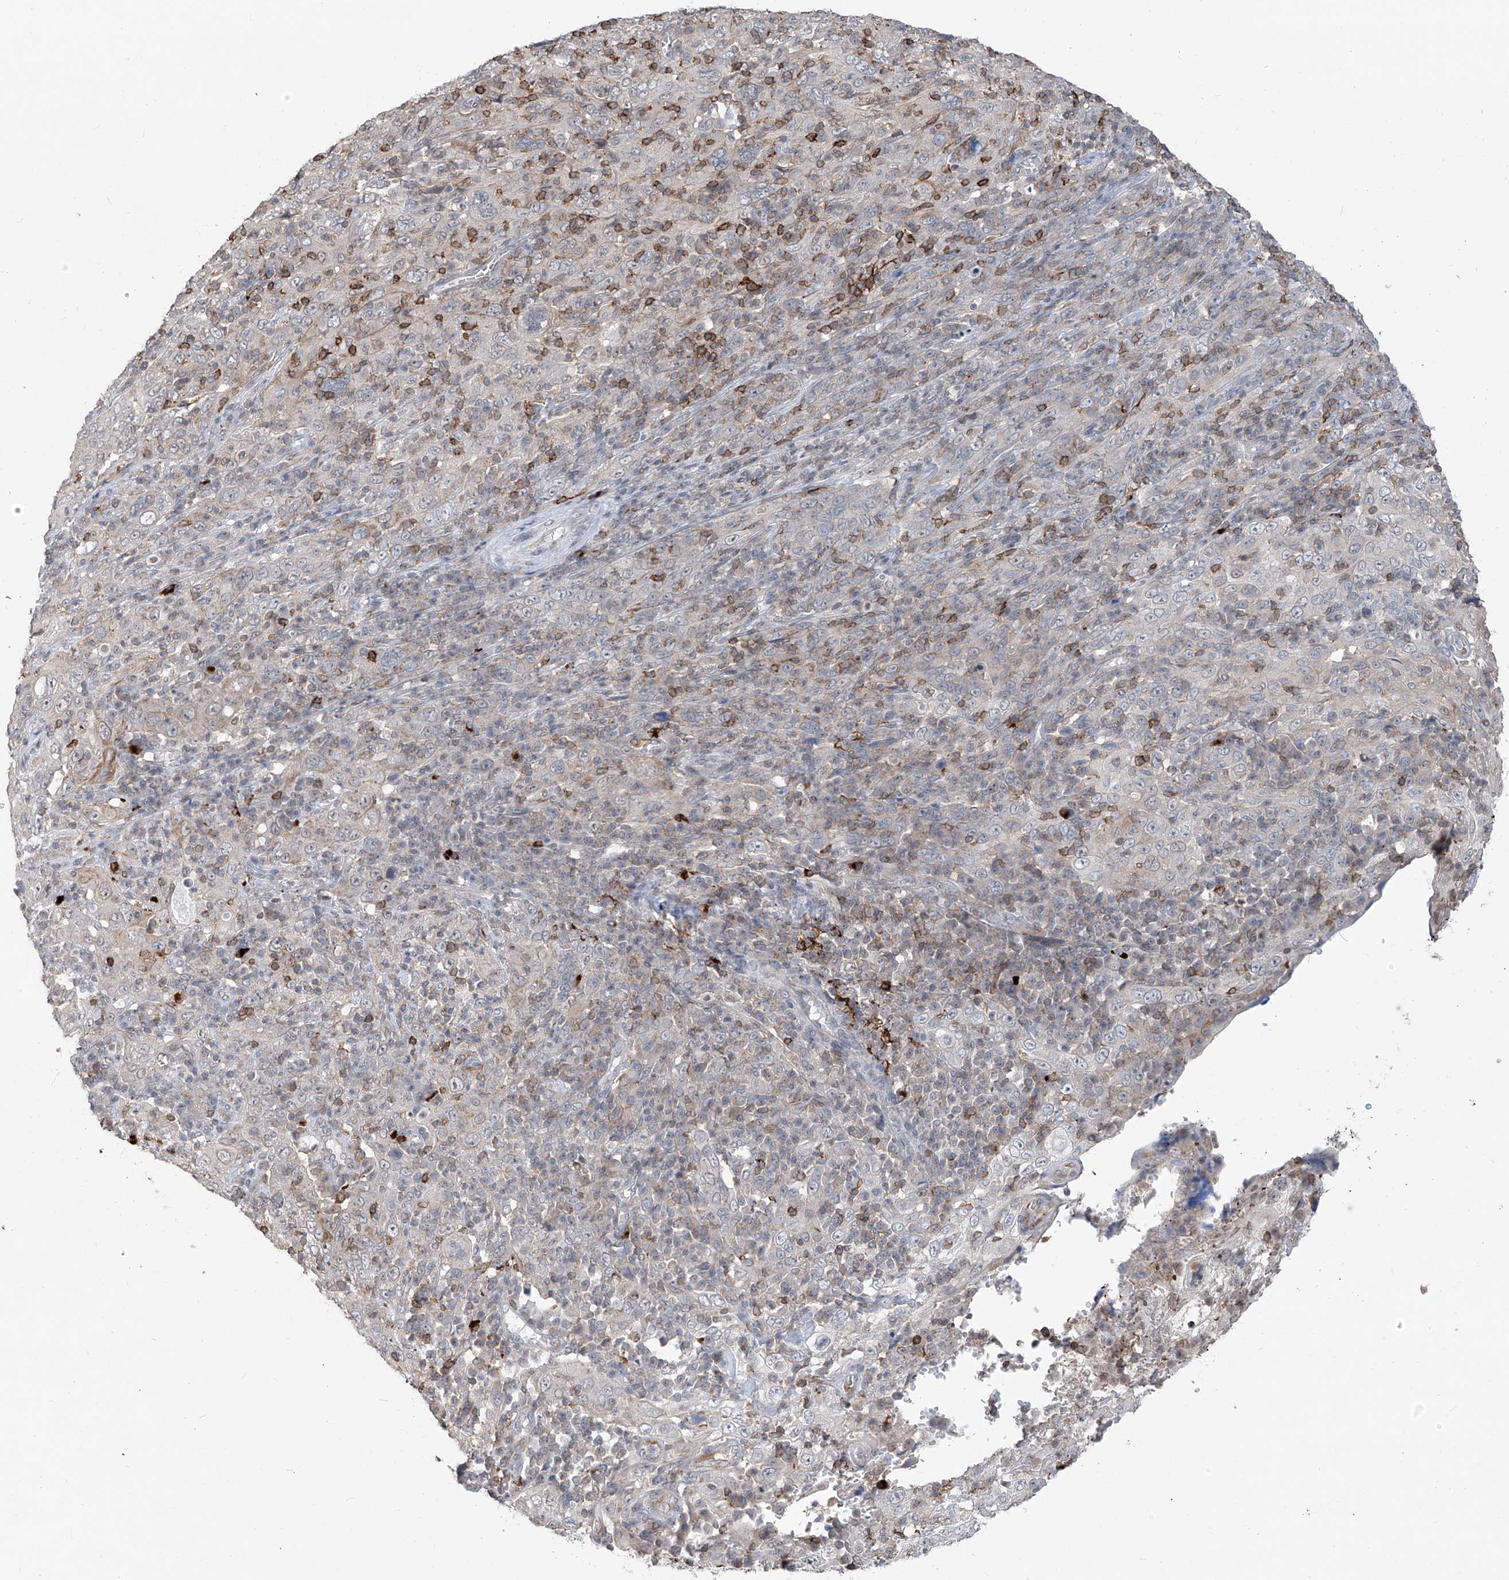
{"staining": {"intensity": "negative", "quantity": "none", "location": "none"}, "tissue": "cervical cancer", "cell_type": "Tumor cells", "image_type": "cancer", "snomed": [{"axis": "morphology", "description": "Squamous cell carcinoma, NOS"}, {"axis": "topography", "description": "Cervix"}], "caption": "Immunohistochemistry (IHC) micrograph of neoplastic tissue: human squamous cell carcinoma (cervical) stained with DAB (3,3'-diaminobenzidine) demonstrates no significant protein expression in tumor cells. (DAB (3,3'-diaminobenzidine) immunohistochemistry (IHC), high magnification).", "gene": "ZBTB48", "patient": {"sex": "female", "age": 46}}